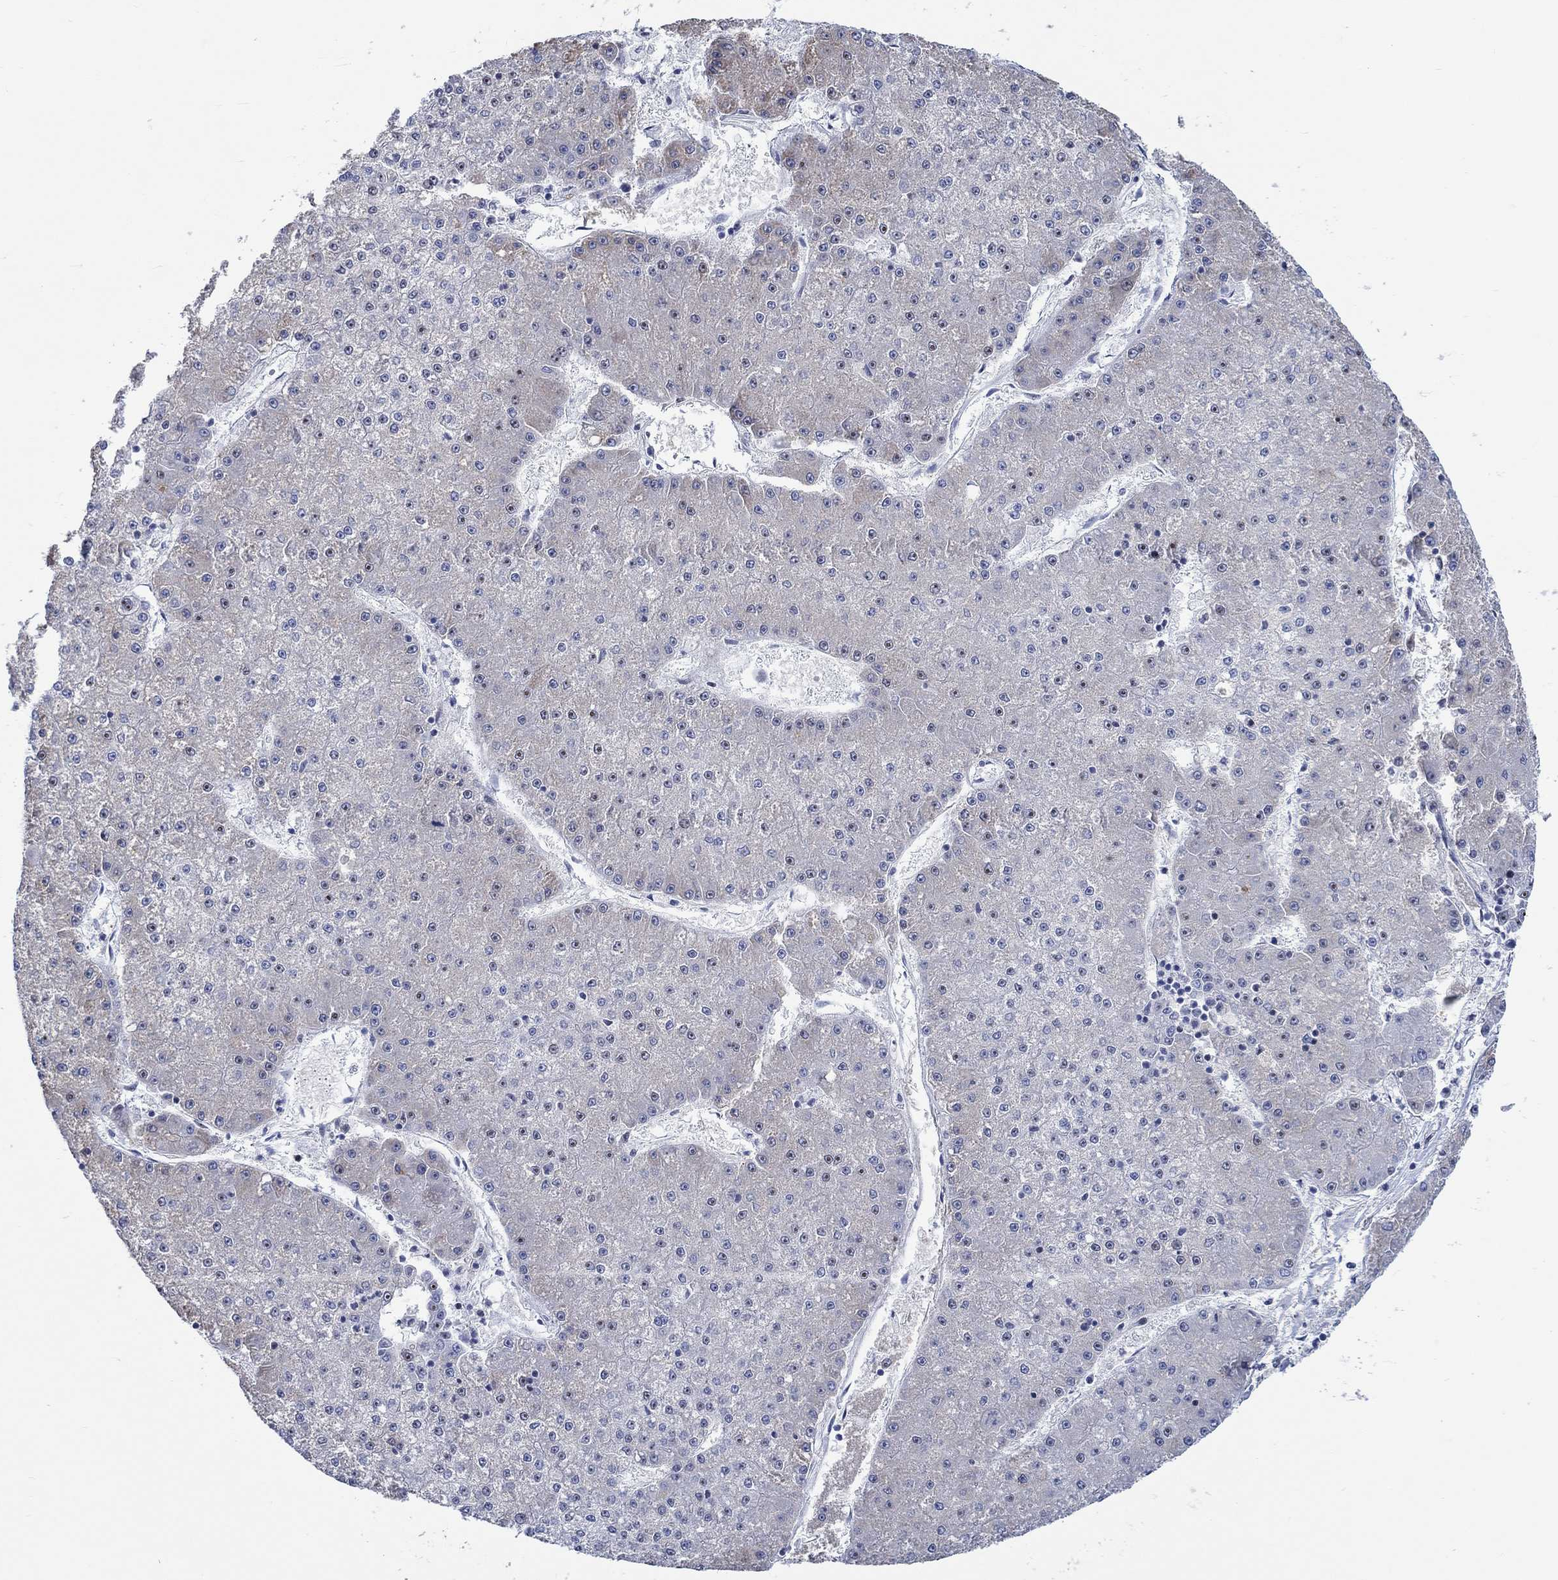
{"staining": {"intensity": "strong", "quantity": "<25%", "location": "nuclear"}, "tissue": "liver cancer", "cell_type": "Tumor cells", "image_type": "cancer", "snomed": [{"axis": "morphology", "description": "Carcinoma, Hepatocellular, NOS"}, {"axis": "topography", "description": "Liver"}], "caption": "Immunohistochemical staining of liver hepatocellular carcinoma displays medium levels of strong nuclear positivity in about <25% of tumor cells. The staining was performed using DAB (3,3'-diaminobenzidine) to visualize the protein expression in brown, while the nuclei were stained in blue with hematoxylin (Magnification: 20x).", "gene": "ZNF446", "patient": {"sex": "male", "age": 73}}